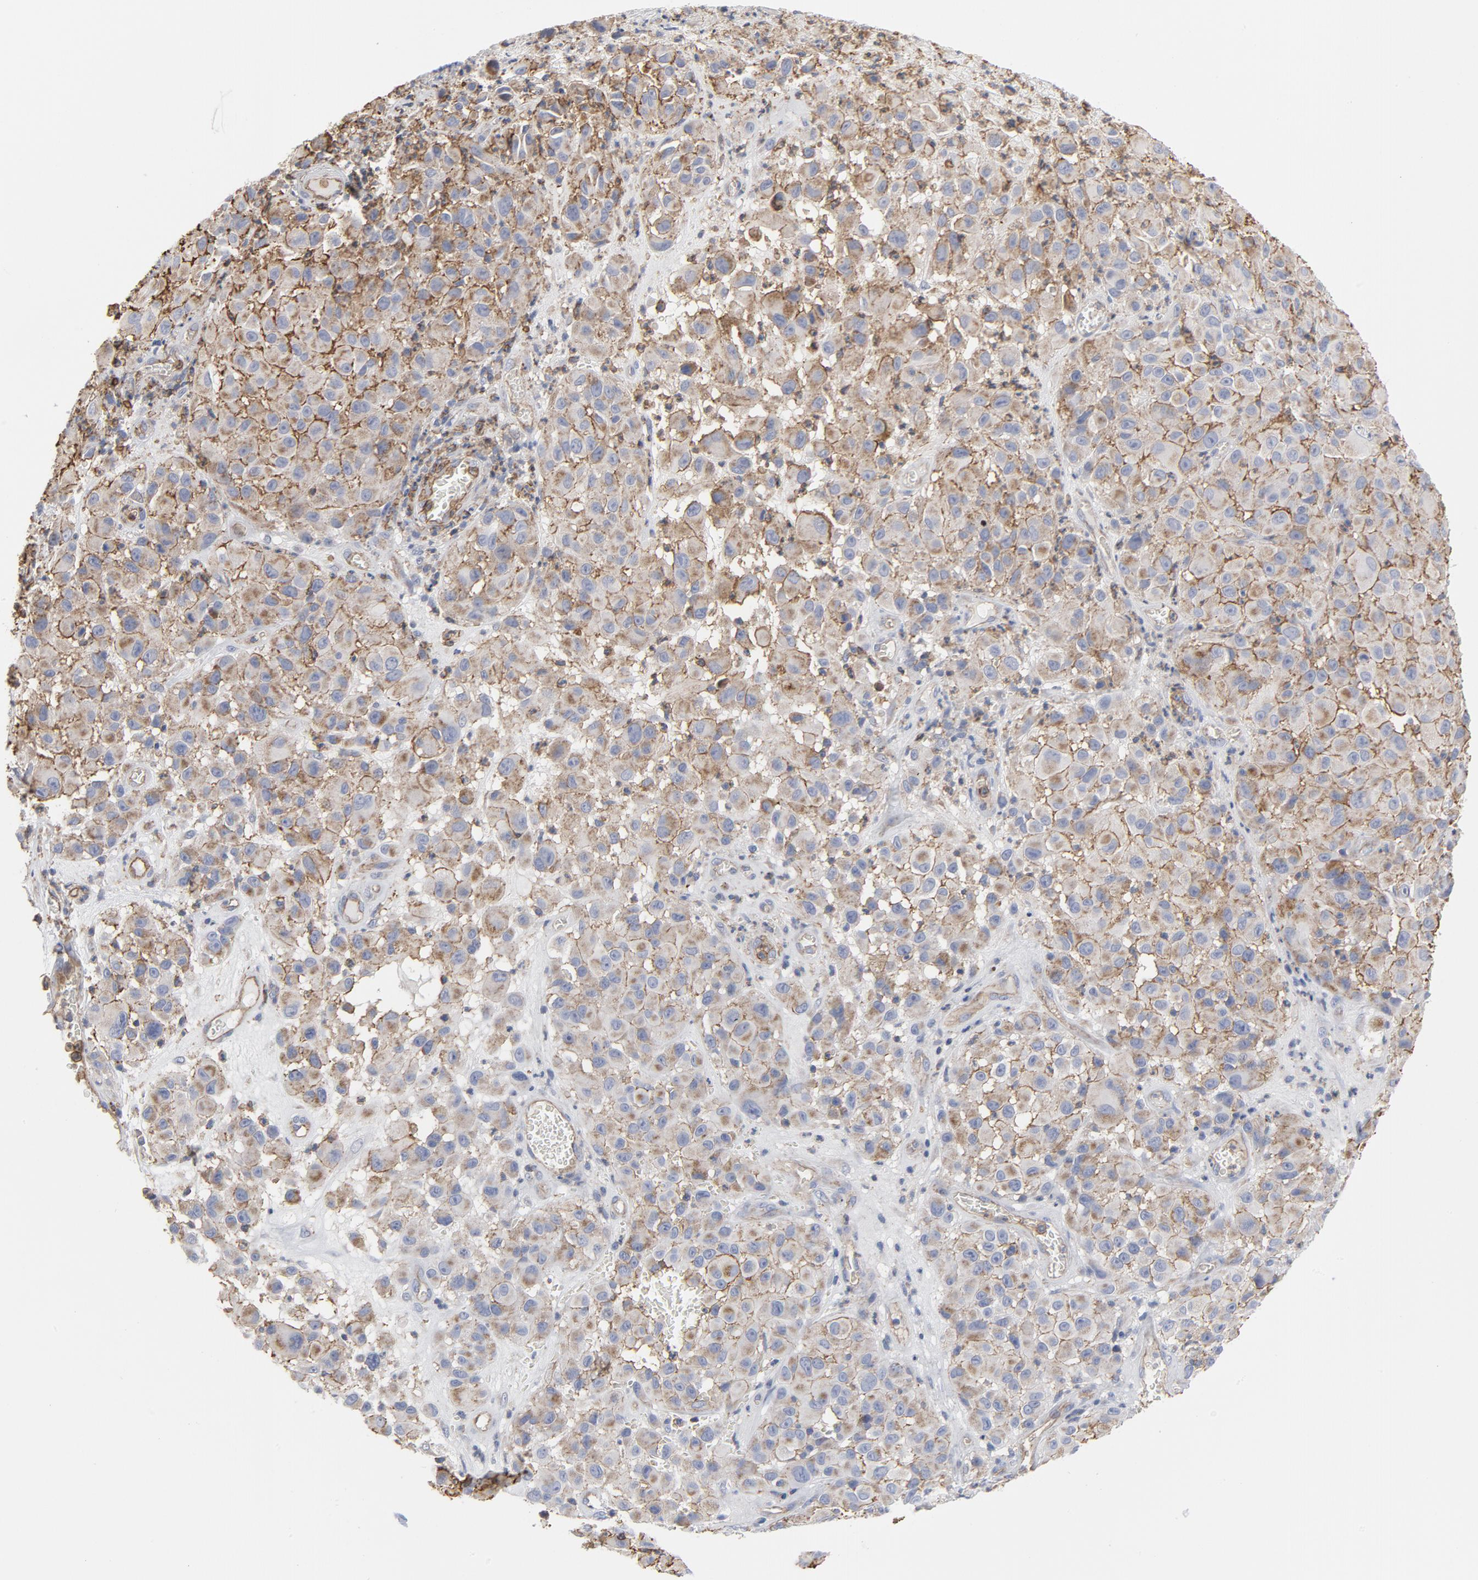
{"staining": {"intensity": "moderate", "quantity": ">75%", "location": "cytoplasmic/membranous"}, "tissue": "melanoma", "cell_type": "Tumor cells", "image_type": "cancer", "snomed": [{"axis": "morphology", "description": "Malignant melanoma, NOS"}, {"axis": "topography", "description": "Skin"}], "caption": "Melanoma stained with a protein marker displays moderate staining in tumor cells.", "gene": "OXA1L", "patient": {"sex": "female", "age": 21}}